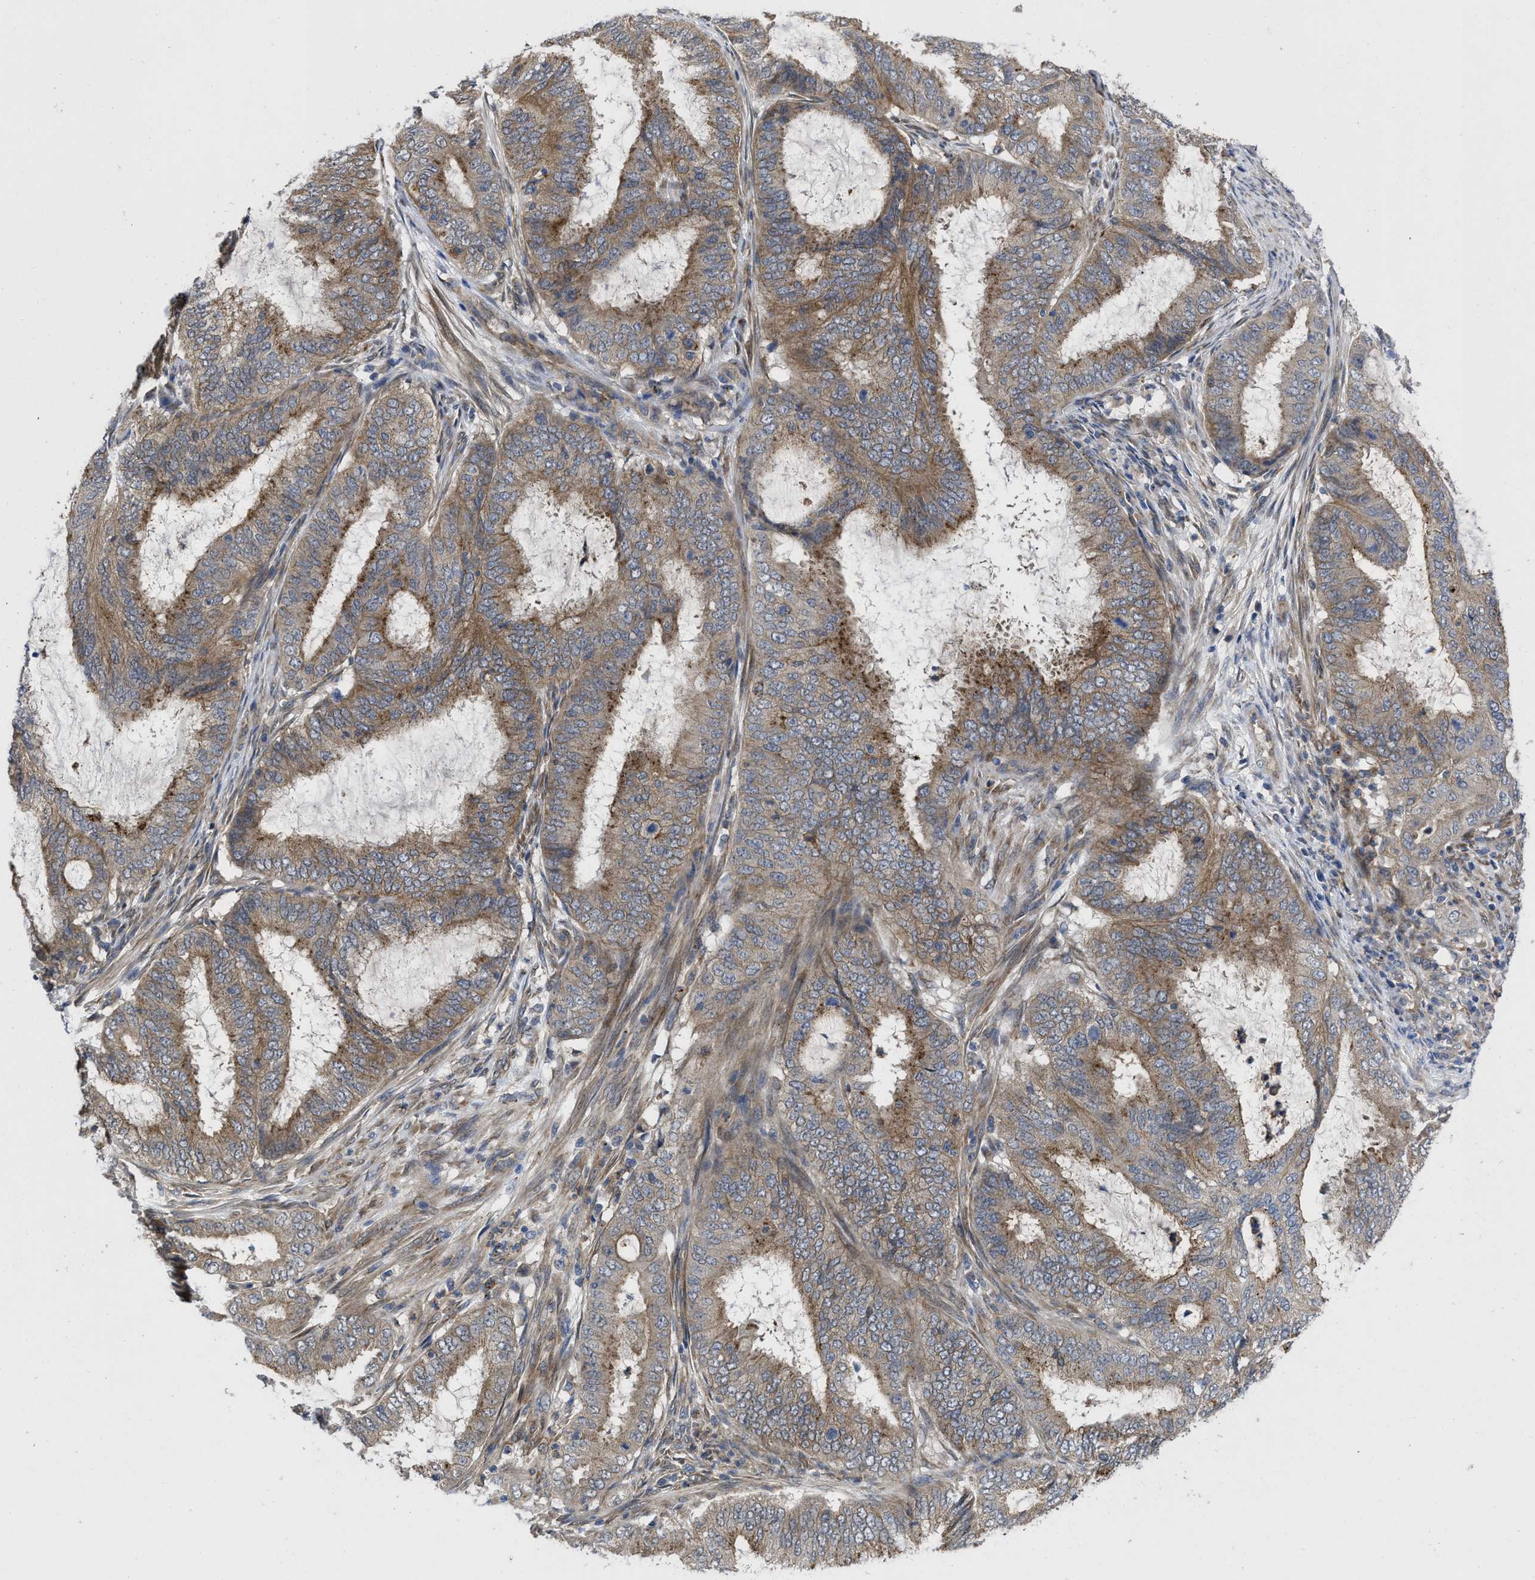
{"staining": {"intensity": "moderate", "quantity": ">75%", "location": "cytoplasmic/membranous"}, "tissue": "endometrial cancer", "cell_type": "Tumor cells", "image_type": "cancer", "snomed": [{"axis": "morphology", "description": "Adenocarcinoma, NOS"}, {"axis": "topography", "description": "Endometrium"}], "caption": "Endometrial cancer stained with a brown dye reveals moderate cytoplasmic/membranous positive positivity in approximately >75% of tumor cells.", "gene": "PKD2", "patient": {"sex": "female", "age": 70}}